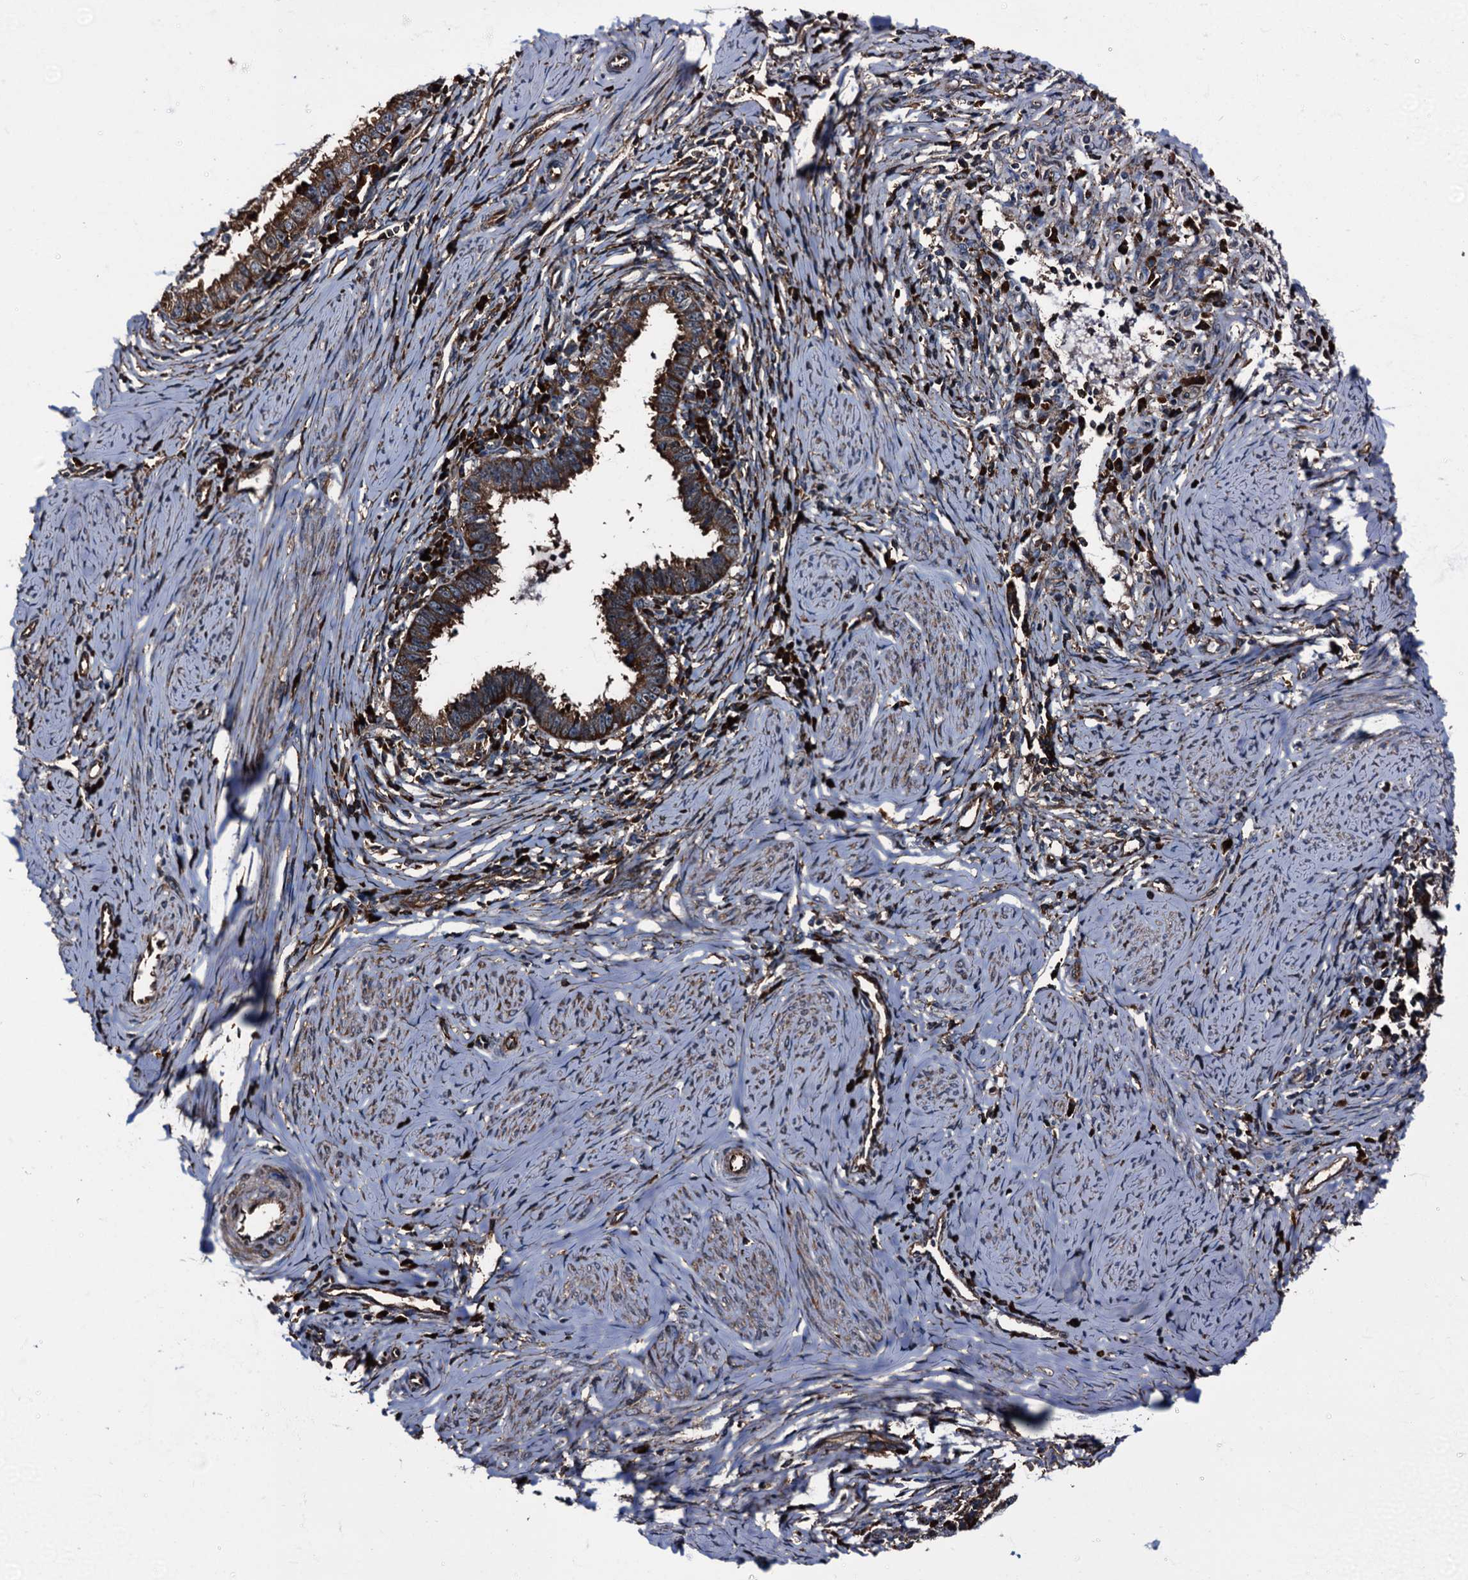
{"staining": {"intensity": "strong", "quantity": ">75%", "location": "cytoplasmic/membranous"}, "tissue": "cervical cancer", "cell_type": "Tumor cells", "image_type": "cancer", "snomed": [{"axis": "morphology", "description": "Adenocarcinoma, NOS"}, {"axis": "topography", "description": "Cervix"}], "caption": "Immunohistochemistry histopathology image of adenocarcinoma (cervical) stained for a protein (brown), which demonstrates high levels of strong cytoplasmic/membranous positivity in about >75% of tumor cells.", "gene": "ATP2C1", "patient": {"sex": "female", "age": 36}}